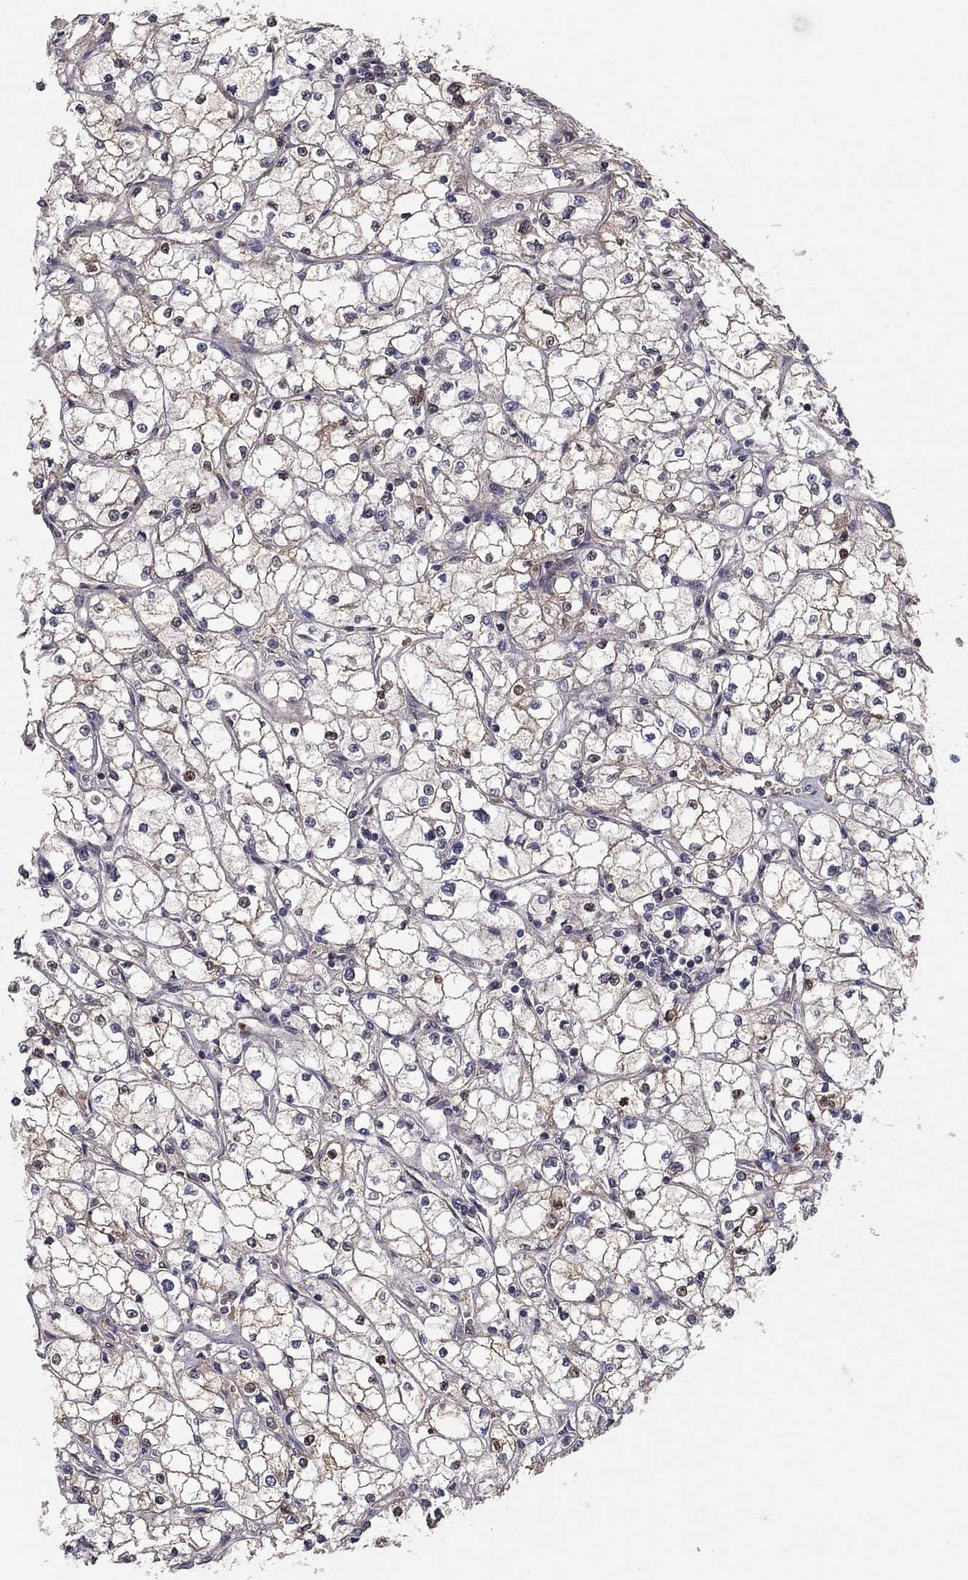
{"staining": {"intensity": "negative", "quantity": "none", "location": "none"}, "tissue": "renal cancer", "cell_type": "Tumor cells", "image_type": "cancer", "snomed": [{"axis": "morphology", "description": "Adenocarcinoma, NOS"}, {"axis": "topography", "description": "Kidney"}], "caption": "Immunohistochemistry micrograph of neoplastic tissue: human renal adenocarcinoma stained with DAB demonstrates no significant protein positivity in tumor cells.", "gene": "HDAC3", "patient": {"sex": "male", "age": 67}}